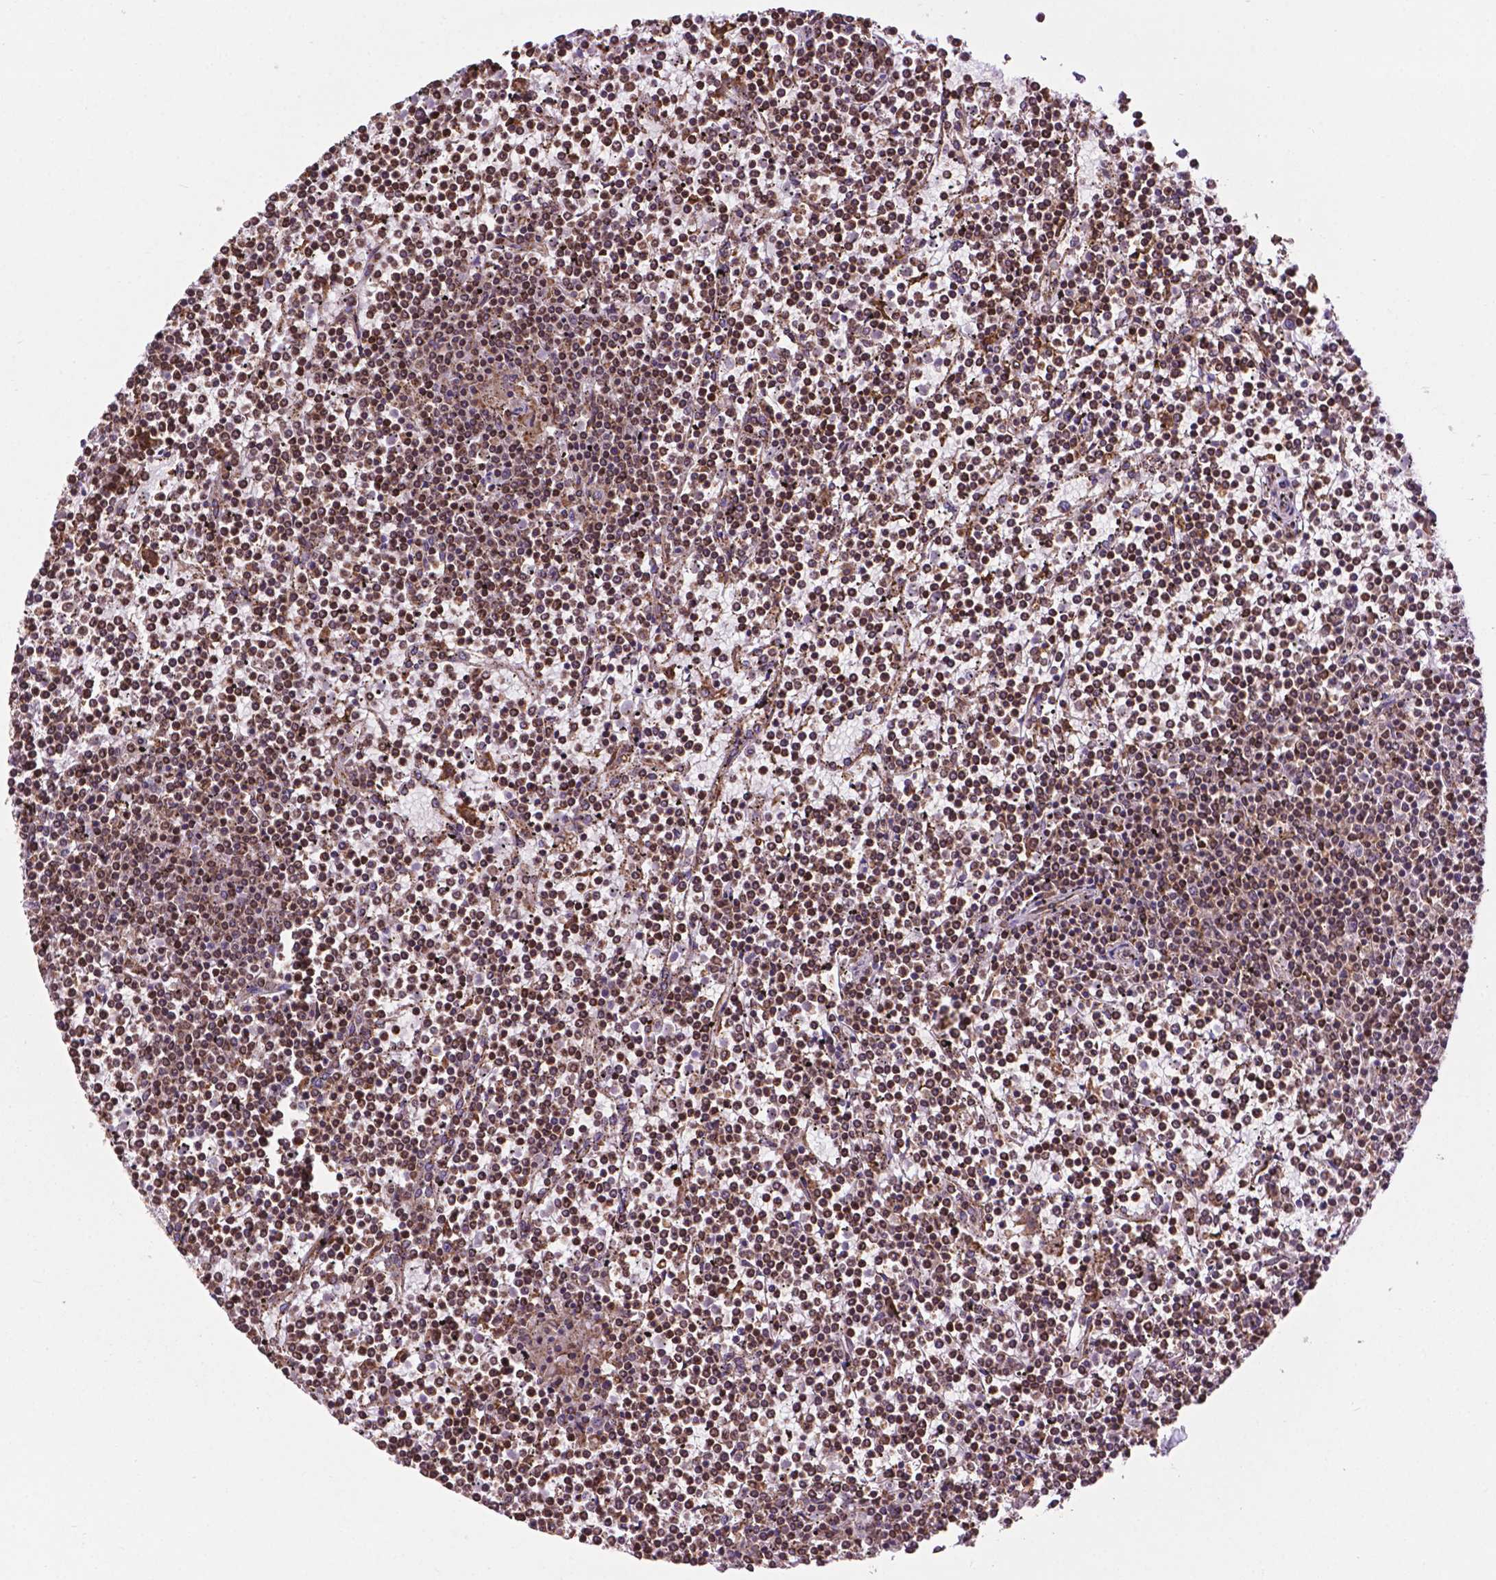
{"staining": {"intensity": "moderate", "quantity": ">75%", "location": "cytoplasmic/membranous"}, "tissue": "lymphoma", "cell_type": "Tumor cells", "image_type": "cancer", "snomed": [{"axis": "morphology", "description": "Malignant lymphoma, non-Hodgkin's type, Low grade"}, {"axis": "topography", "description": "Spleen"}], "caption": "Approximately >75% of tumor cells in lymphoma display moderate cytoplasmic/membranous protein positivity as visualized by brown immunohistochemical staining.", "gene": "GANAB", "patient": {"sex": "female", "age": 19}}